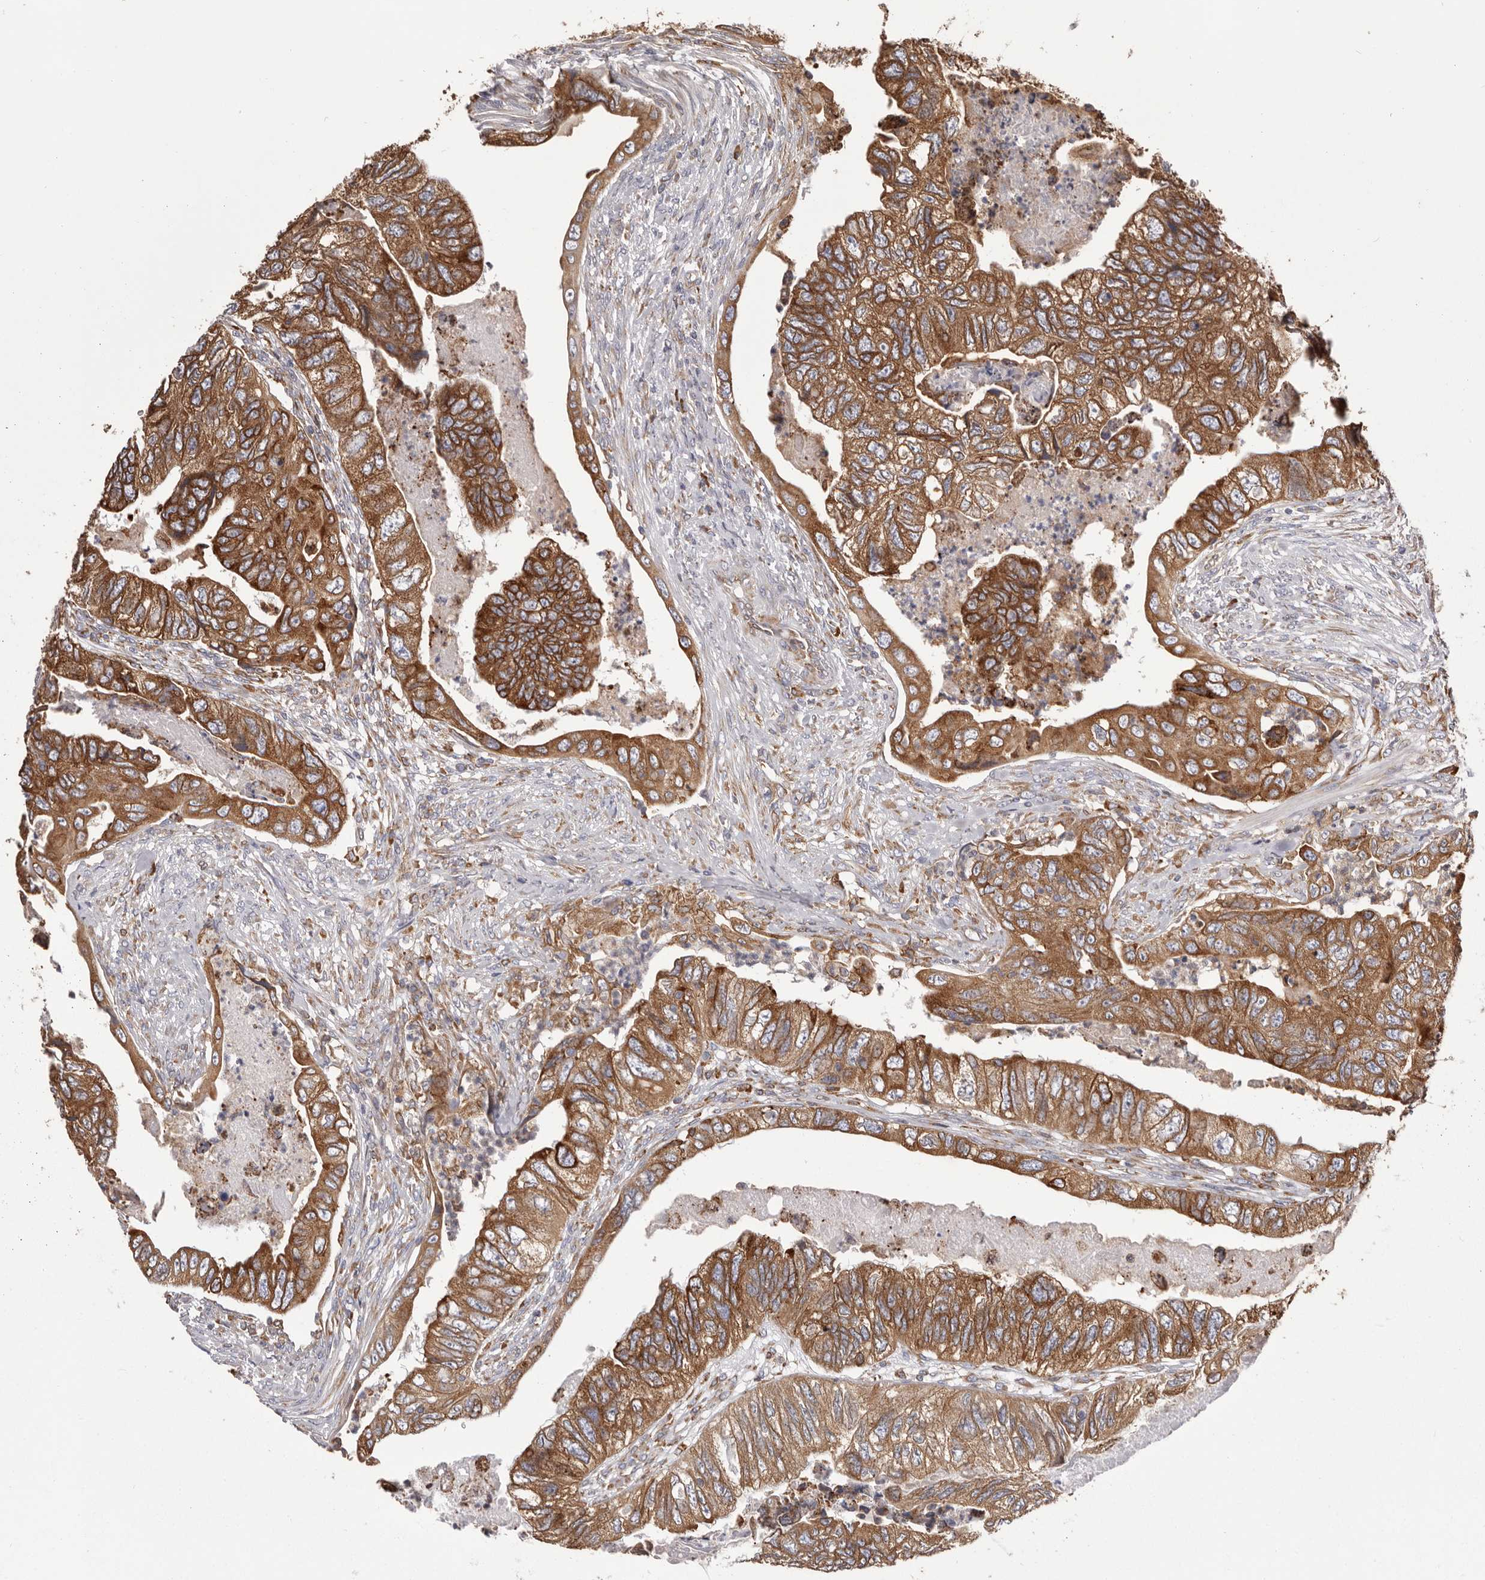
{"staining": {"intensity": "moderate", "quantity": ">75%", "location": "cytoplasmic/membranous"}, "tissue": "colorectal cancer", "cell_type": "Tumor cells", "image_type": "cancer", "snomed": [{"axis": "morphology", "description": "Adenocarcinoma, NOS"}, {"axis": "topography", "description": "Rectum"}], "caption": "The histopathology image exhibits a brown stain indicating the presence of a protein in the cytoplasmic/membranous of tumor cells in colorectal cancer (adenocarcinoma).", "gene": "QRSL1", "patient": {"sex": "male", "age": 63}}